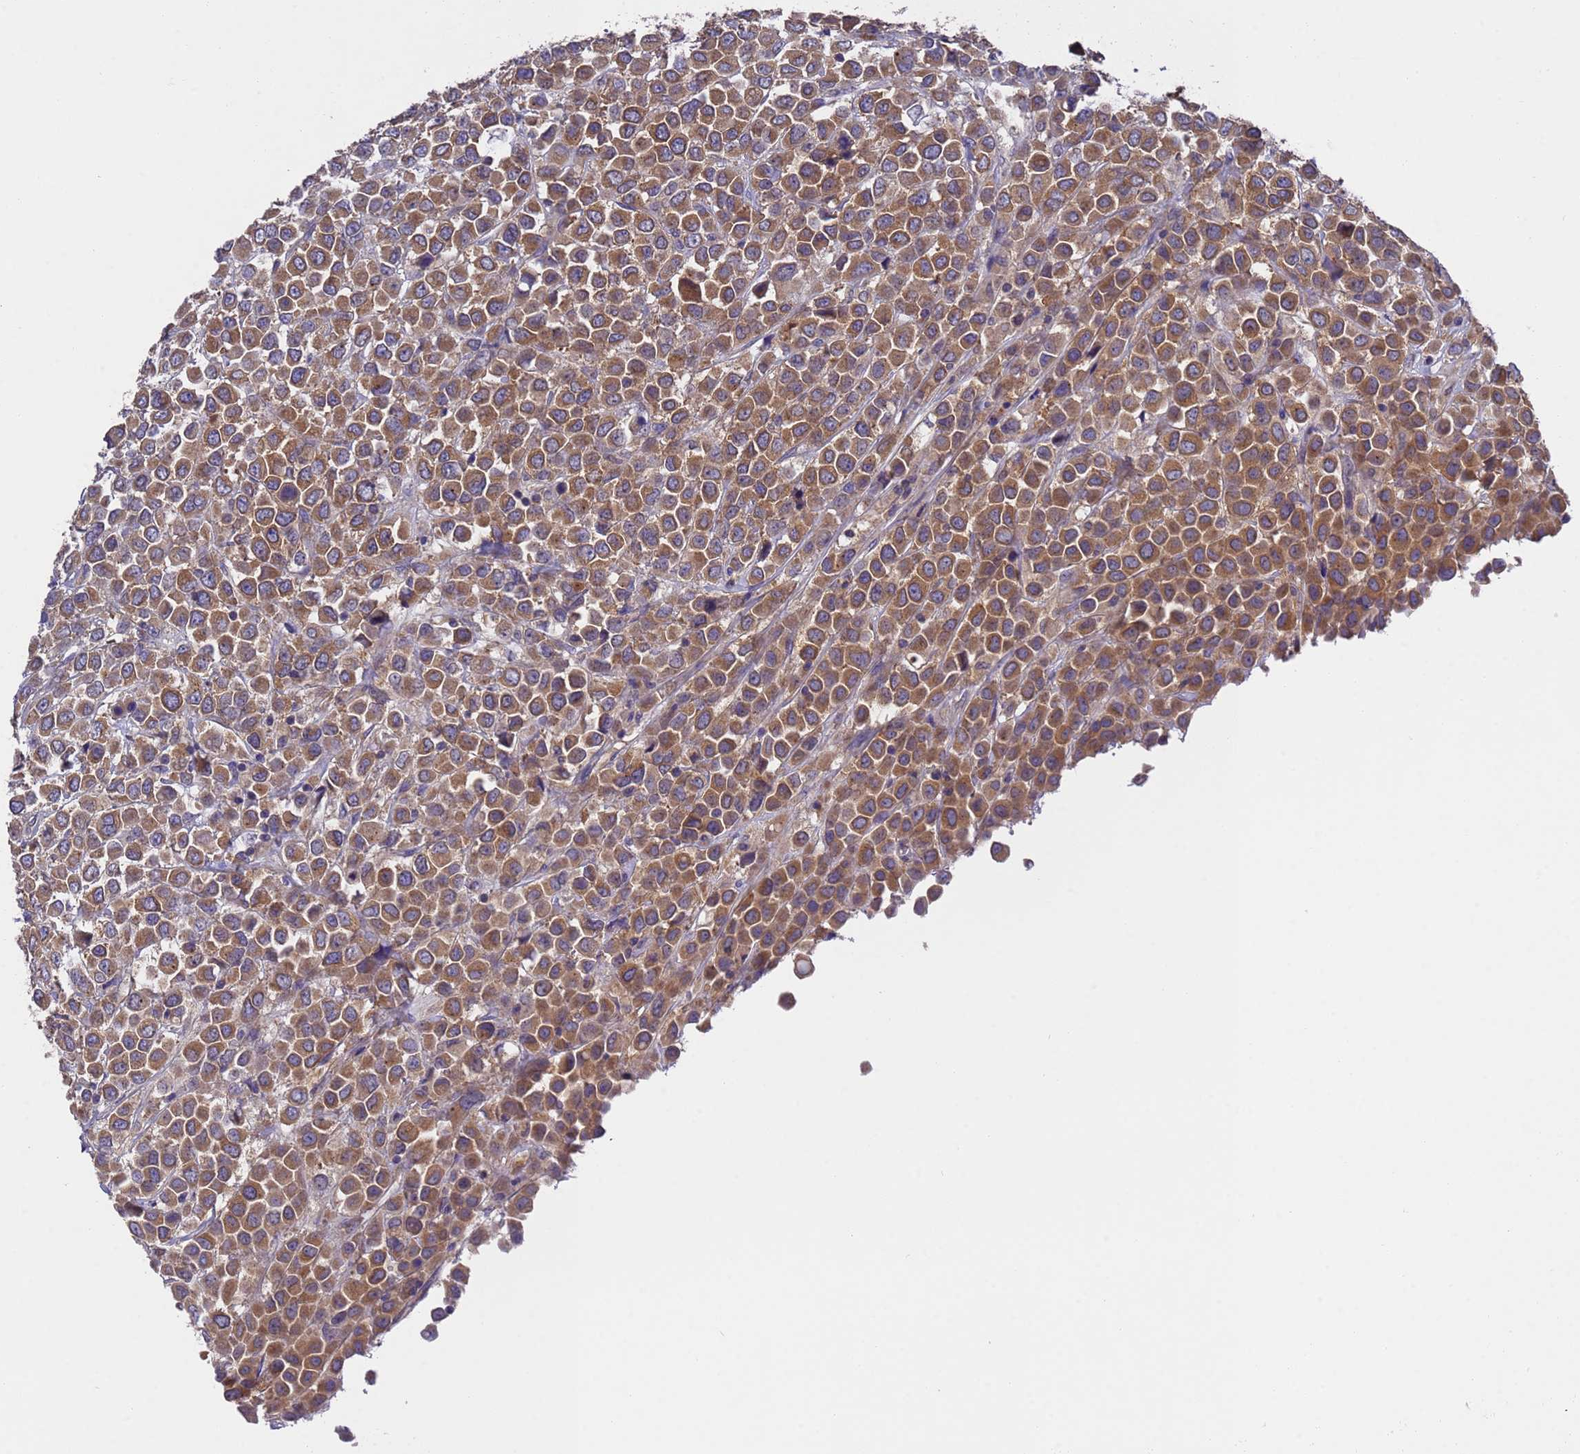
{"staining": {"intensity": "moderate", "quantity": ">75%", "location": "cytoplasmic/membranous"}, "tissue": "breast cancer", "cell_type": "Tumor cells", "image_type": "cancer", "snomed": [{"axis": "morphology", "description": "Duct carcinoma"}, {"axis": "topography", "description": "Breast"}], "caption": "Moderate cytoplasmic/membranous protein expression is seen in about >75% of tumor cells in breast infiltrating ductal carcinoma.", "gene": "DCAF12L2", "patient": {"sex": "female", "age": 61}}